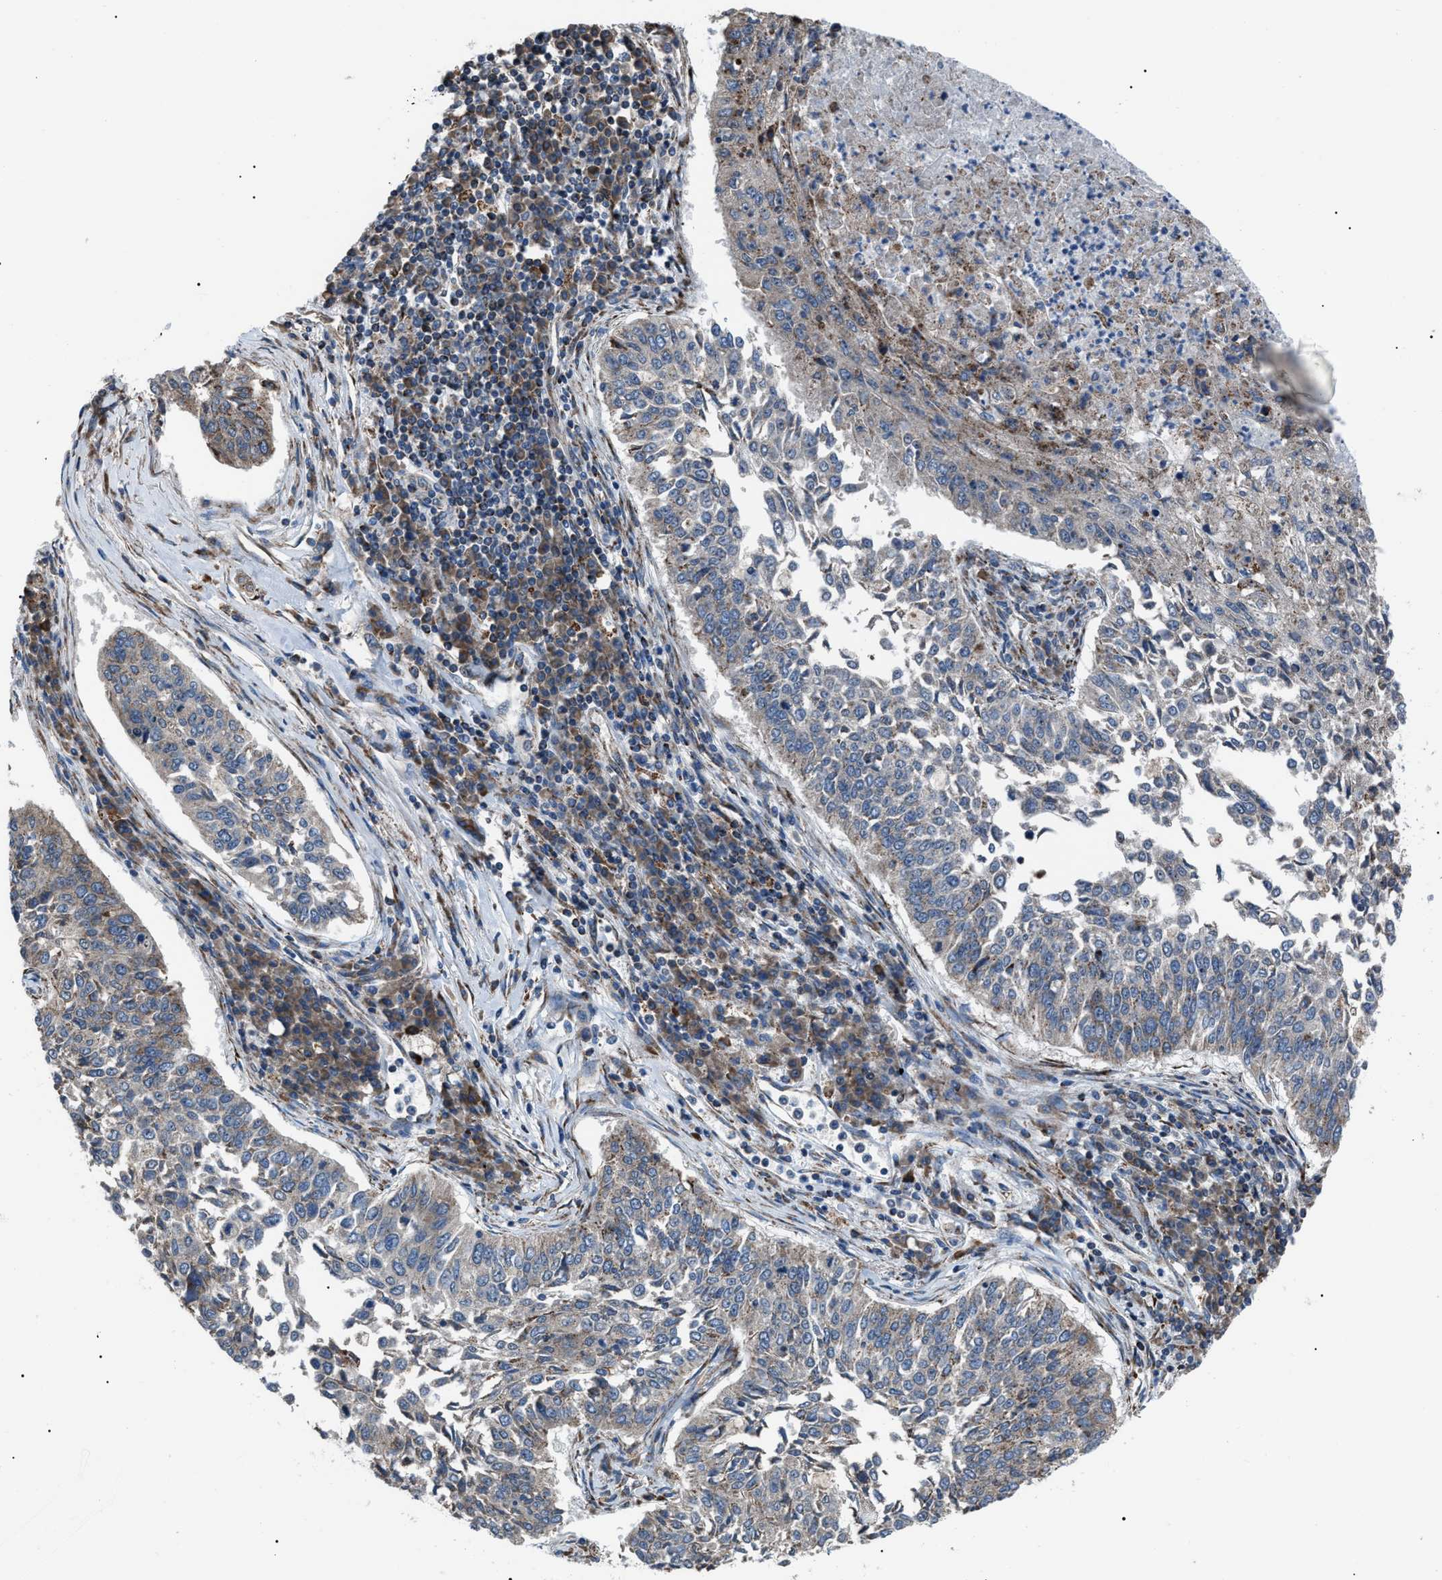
{"staining": {"intensity": "negative", "quantity": "none", "location": "none"}, "tissue": "lung cancer", "cell_type": "Tumor cells", "image_type": "cancer", "snomed": [{"axis": "morphology", "description": "Normal tissue, NOS"}, {"axis": "morphology", "description": "Squamous cell carcinoma, NOS"}, {"axis": "topography", "description": "Cartilage tissue"}, {"axis": "topography", "description": "Bronchus"}, {"axis": "topography", "description": "Lung"}], "caption": "High power microscopy image of an IHC micrograph of lung squamous cell carcinoma, revealing no significant expression in tumor cells.", "gene": "AGO2", "patient": {"sex": "female", "age": 49}}